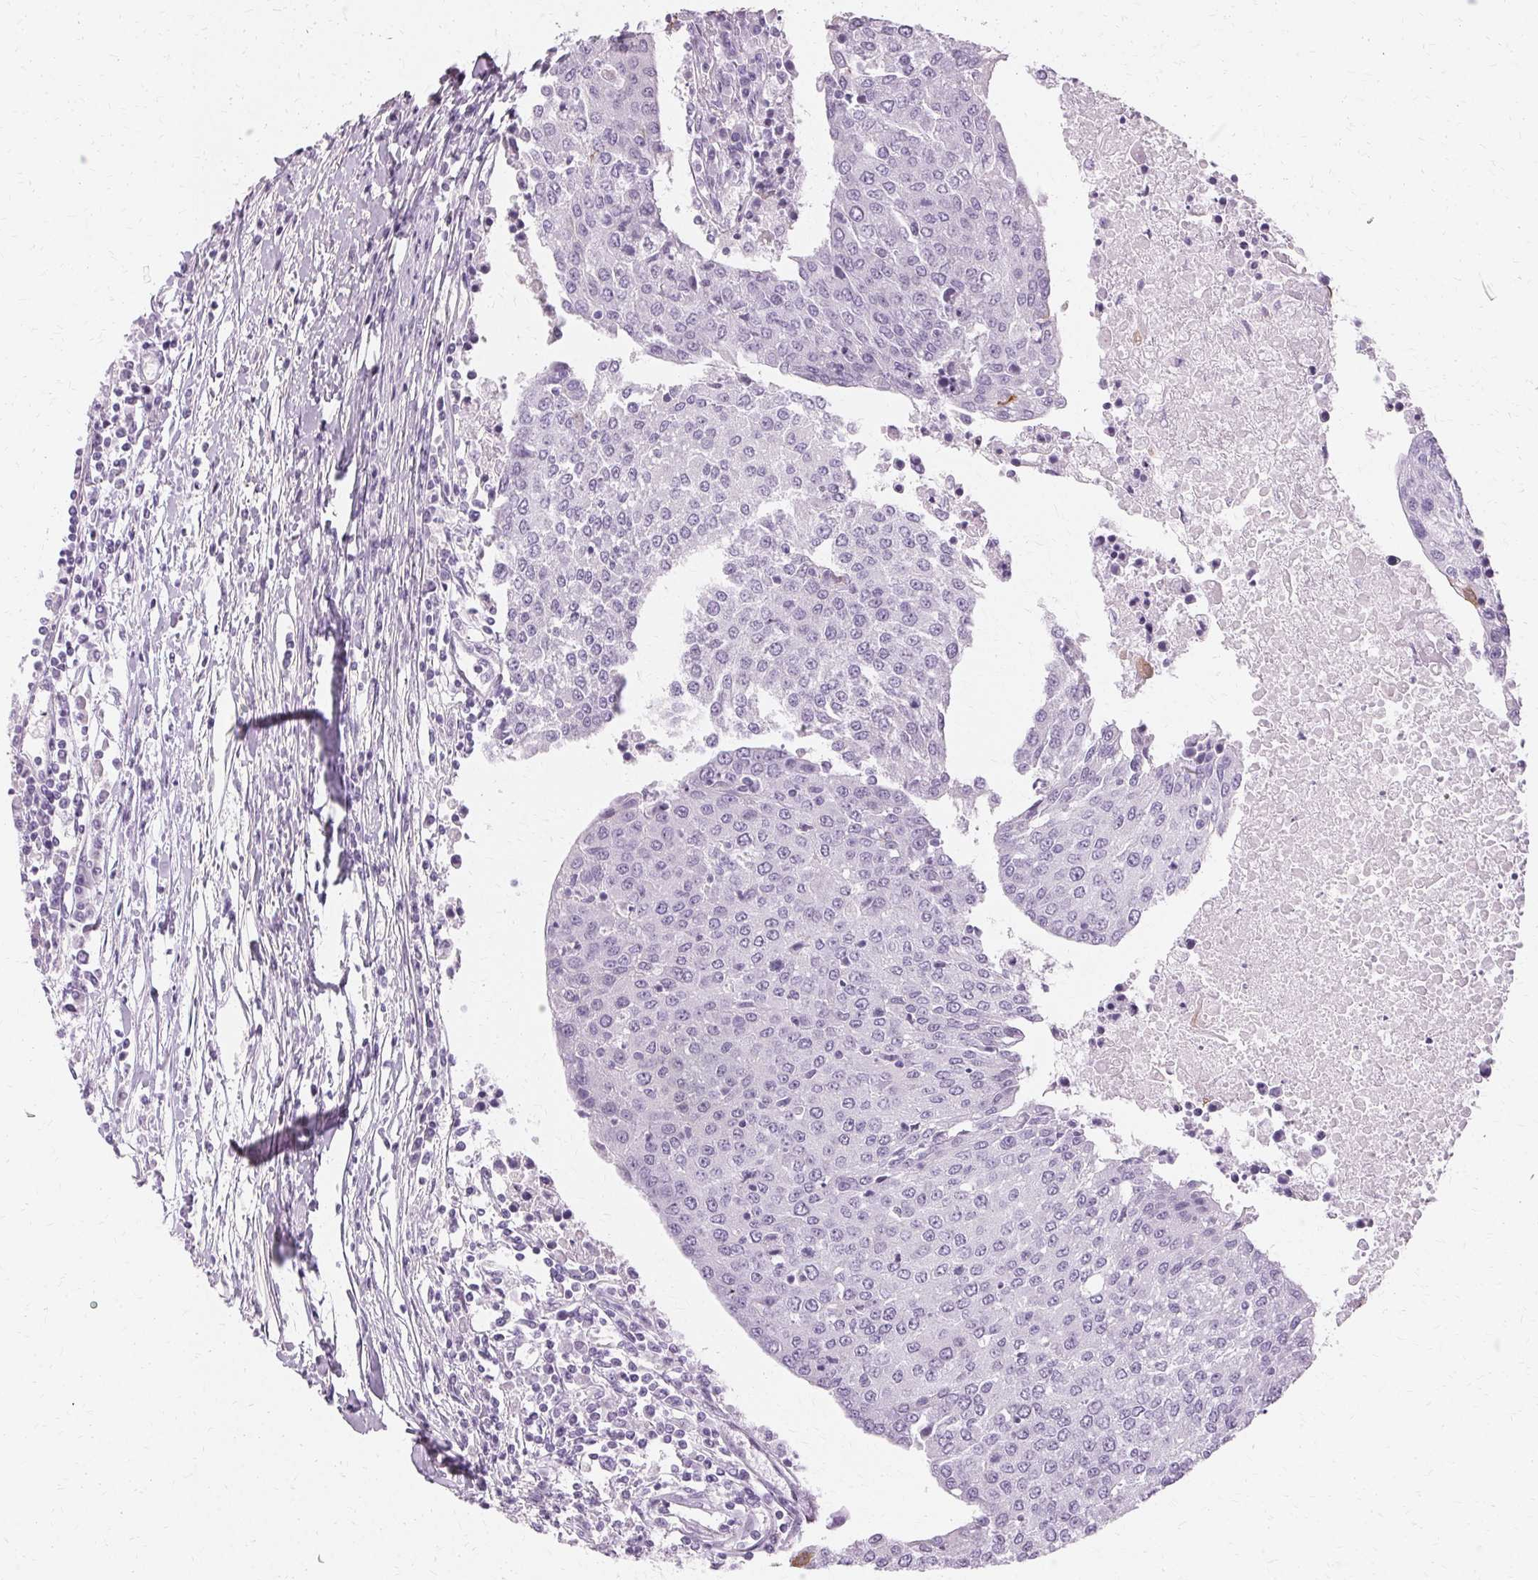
{"staining": {"intensity": "negative", "quantity": "none", "location": "none"}, "tissue": "urothelial cancer", "cell_type": "Tumor cells", "image_type": "cancer", "snomed": [{"axis": "morphology", "description": "Urothelial carcinoma, High grade"}, {"axis": "topography", "description": "Urinary bladder"}], "caption": "The immunohistochemistry (IHC) histopathology image has no significant expression in tumor cells of high-grade urothelial carcinoma tissue. Nuclei are stained in blue.", "gene": "KRT6C", "patient": {"sex": "female", "age": 85}}